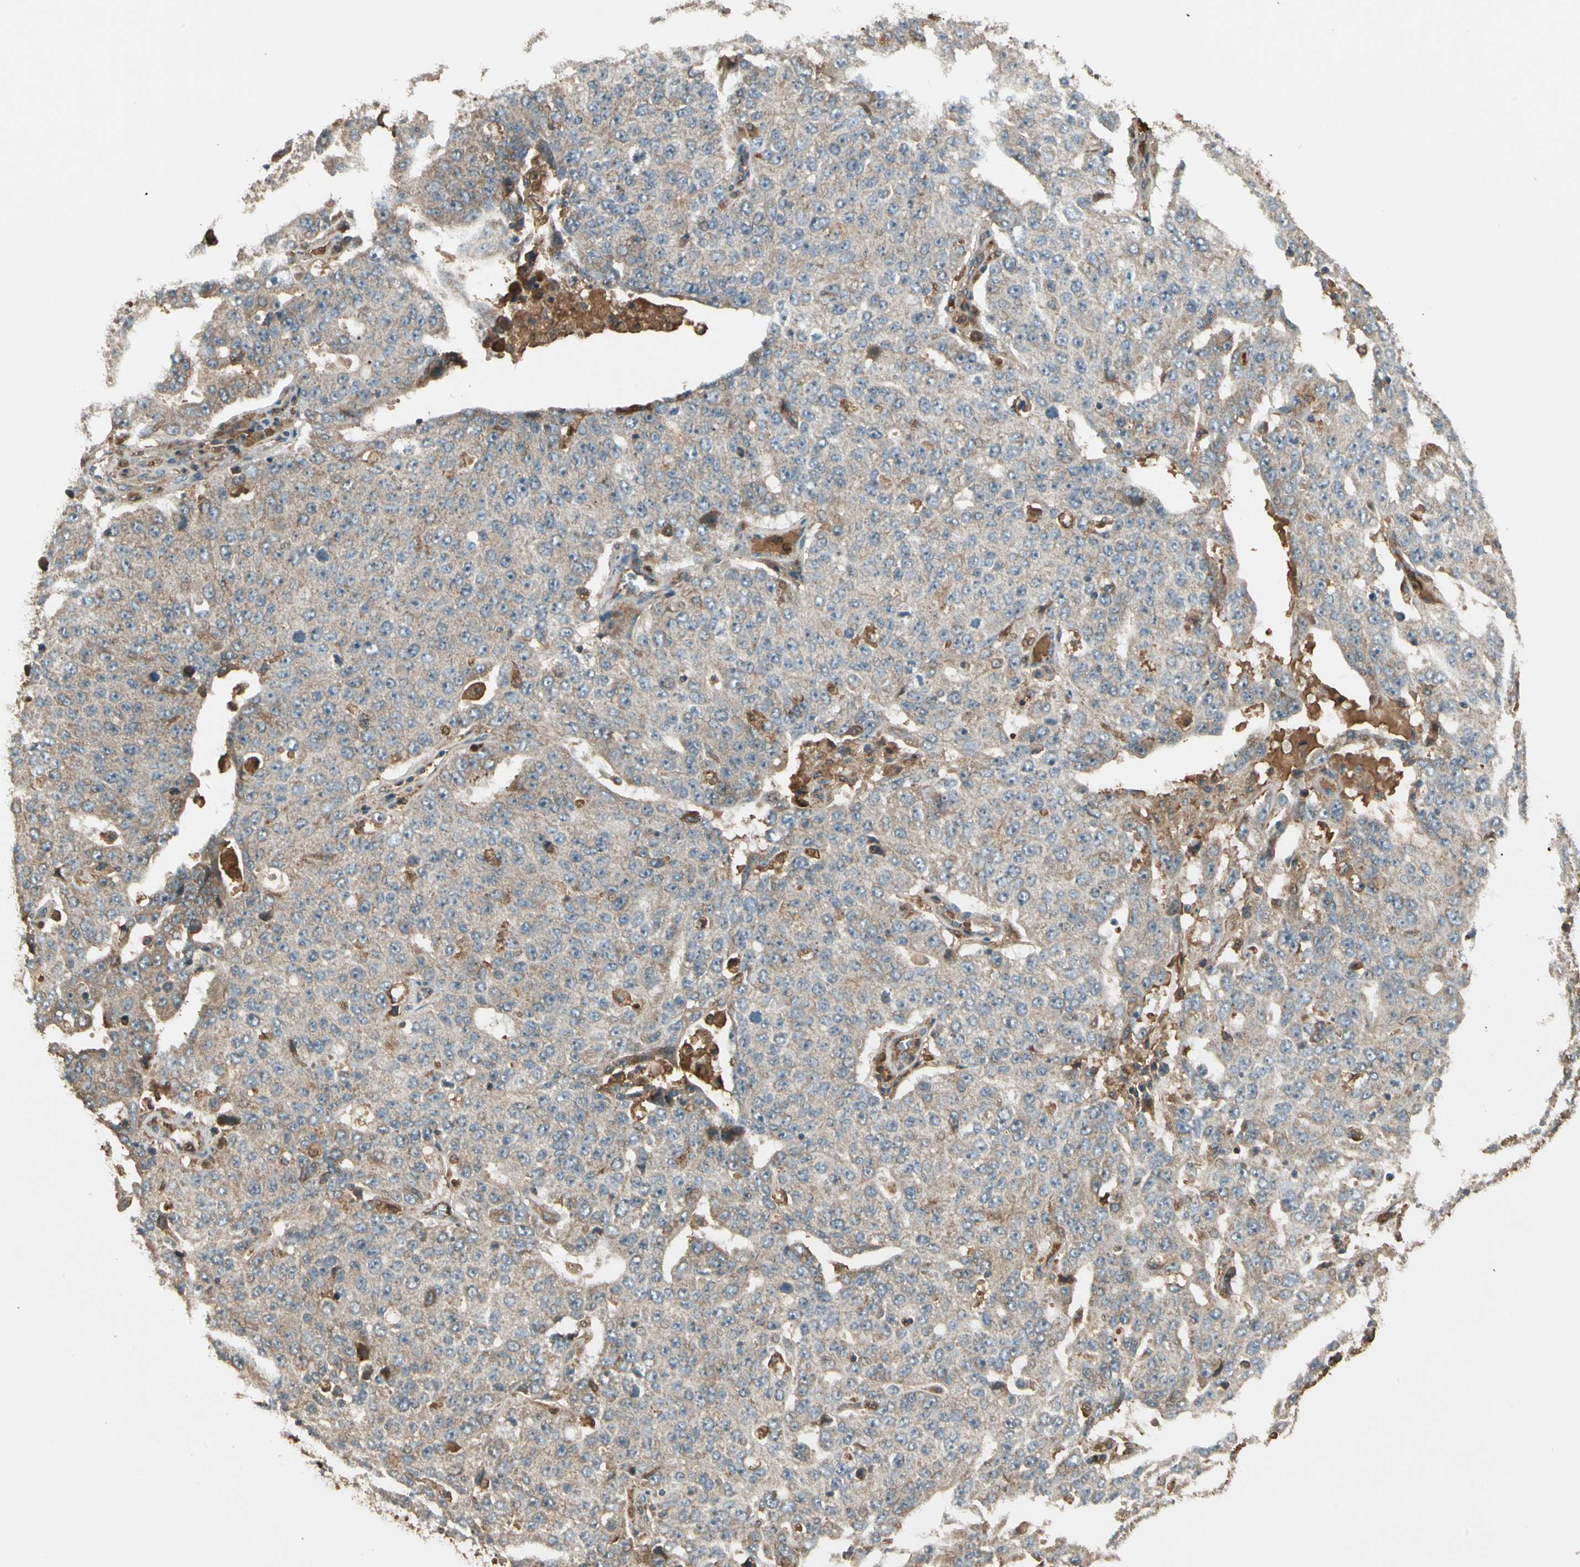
{"staining": {"intensity": "weak", "quantity": ">75%", "location": "cytoplasmic/membranous"}, "tissue": "ovarian cancer", "cell_type": "Tumor cells", "image_type": "cancer", "snomed": [{"axis": "morphology", "description": "Carcinoma, endometroid"}, {"axis": "topography", "description": "Ovary"}], "caption": "Brown immunohistochemical staining in human endometroid carcinoma (ovarian) reveals weak cytoplasmic/membranous staining in approximately >75% of tumor cells. (DAB = brown stain, brightfield microscopy at high magnification).", "gene": "STX11", "patient": {"sex": "female", "age": 62}}